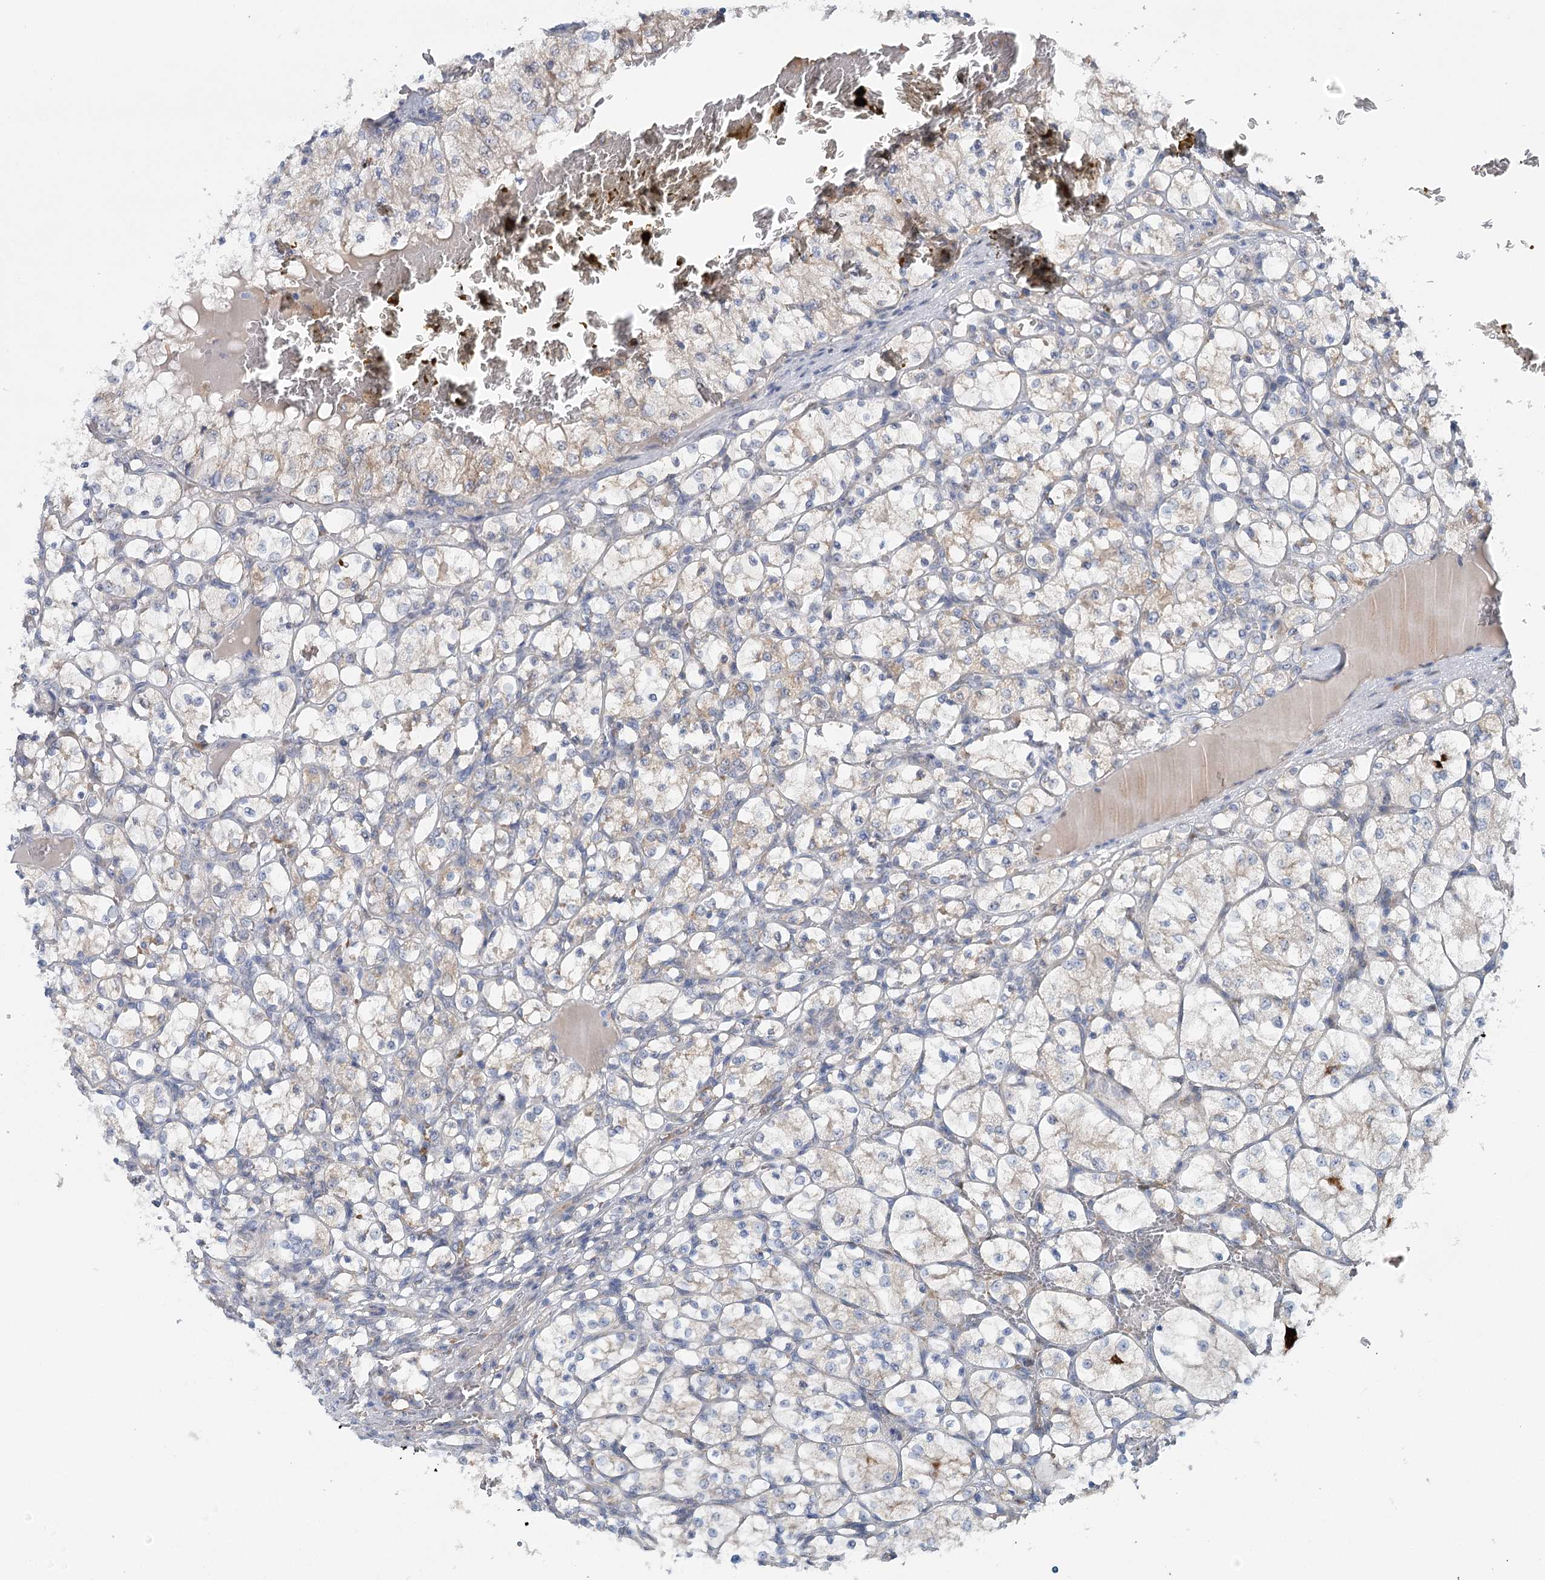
{"staining": {"intensity": "strong", "quantity": "<25%", "location": "cytoplasmic/membranous"}, "tissue": "renal cancer", "cell_type": "Tumor cells", "image_type": "cancer", "snomed": [{"axis": "morphology", "description": "Adenocarcinoma, NOS"}, {"axis": "topography", "description": "Kidney"}], "caption": "Immunohistochemistry staining of adenocarcinoma (renal), which shows medium levels of strong cytoplasmic/membranous staining in about <25% of tumor cells indicating strong cytoplasmic/membranous protein expression. The staining was performed using DAB (brown) for protein detection and nuclei were counterstained in hematoxylin (blue).", "gene": "CIB4", "patient": {"sex": "female", "age": 69}}